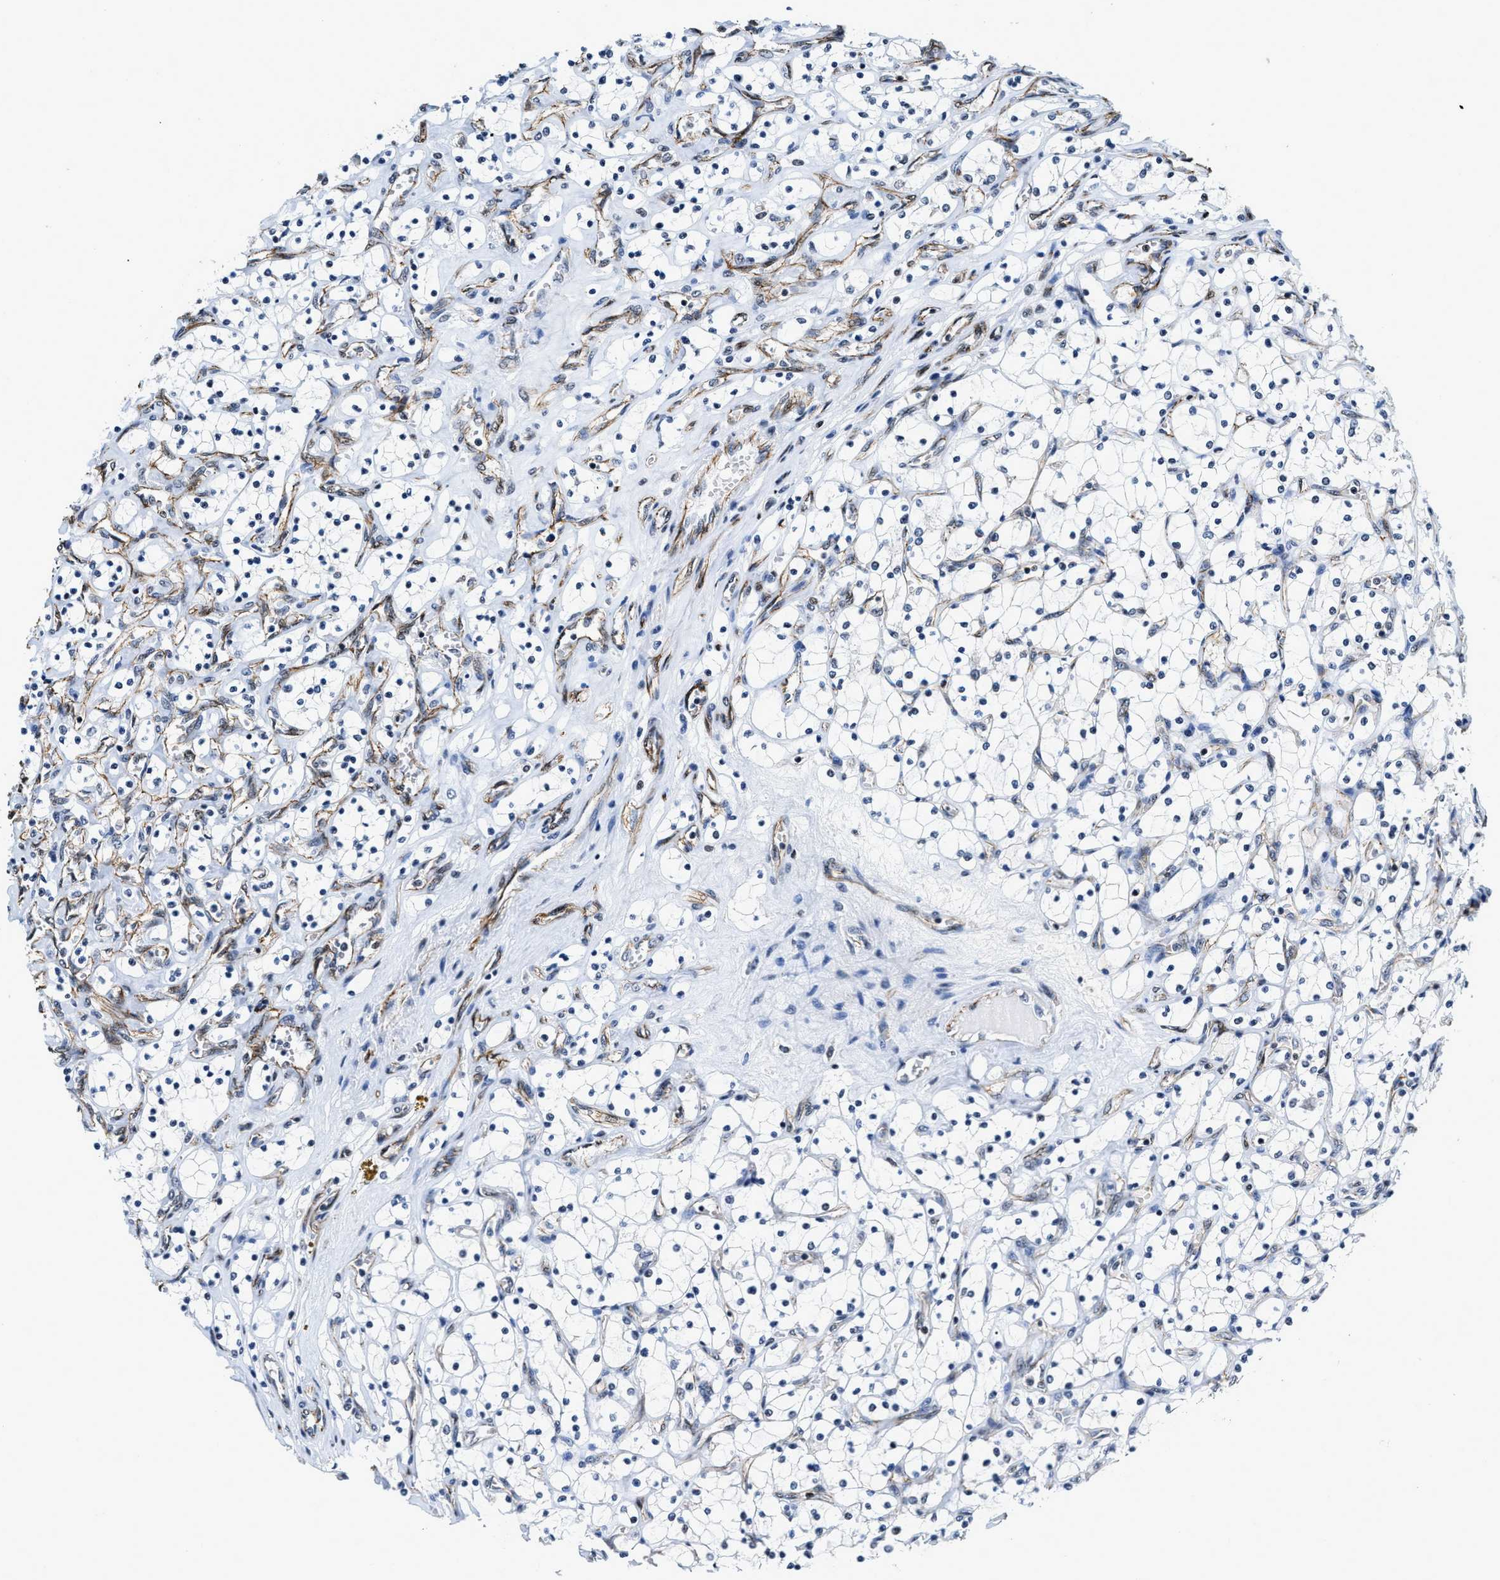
{"staining": {"intensity": "negative", "quantity": "none", "location": "none"}, "tissue": "renal cancer", "cell_type": "Tumor cells", "image_type": "cancer", "snomed": [{"axis": "morphology", "description": "Adenocarcinoma, NOS"}, {"axis": "topography", "description": "Kidney"}], "caption": "This is a micrograph of immunohistochemistry (IHC) staining of renal cancer, which shows no positivity in tumor cells.", "gene": "CCNE1", "patient": {"sex": "female", "age": 69}}